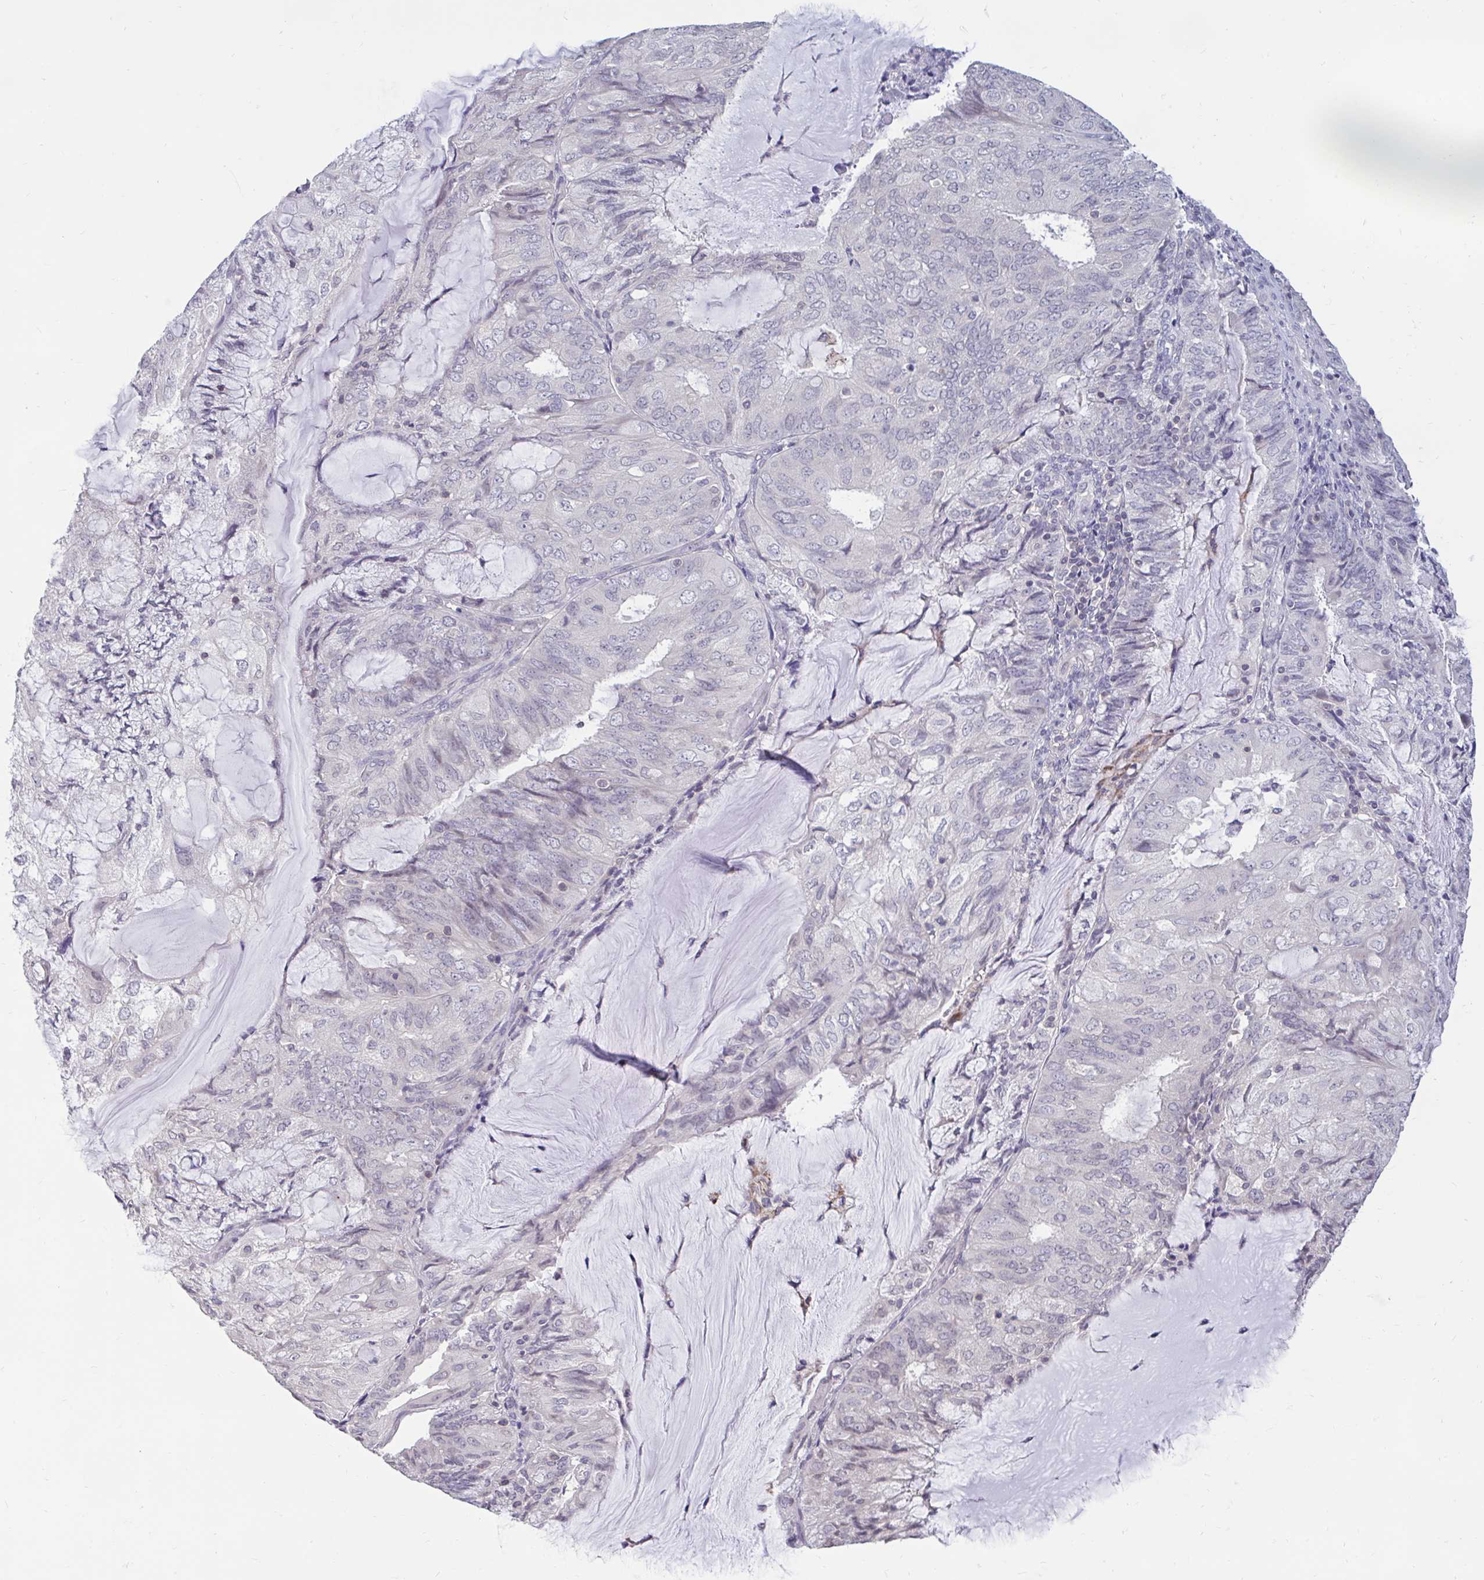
{"staining": {"intensity": "negative", "quantity": "none", "location": "none"}, "tissue": "endometrial cancer", "cell_type": "Tumor cells", "image_type": "cancer", "snomed": [{"axis": "morphology", "description": "Adenocarcinoma, NOS"}, {"axis": "topography", "description": "Endometrium"}], "caption": "This is a micrograph of IHC staining of endometrial cancer (adenocarcinoma), which shows no positivity in tumor cells.", "gene": "ARPP19", "patient": {"sex": "female", "age": 81}}